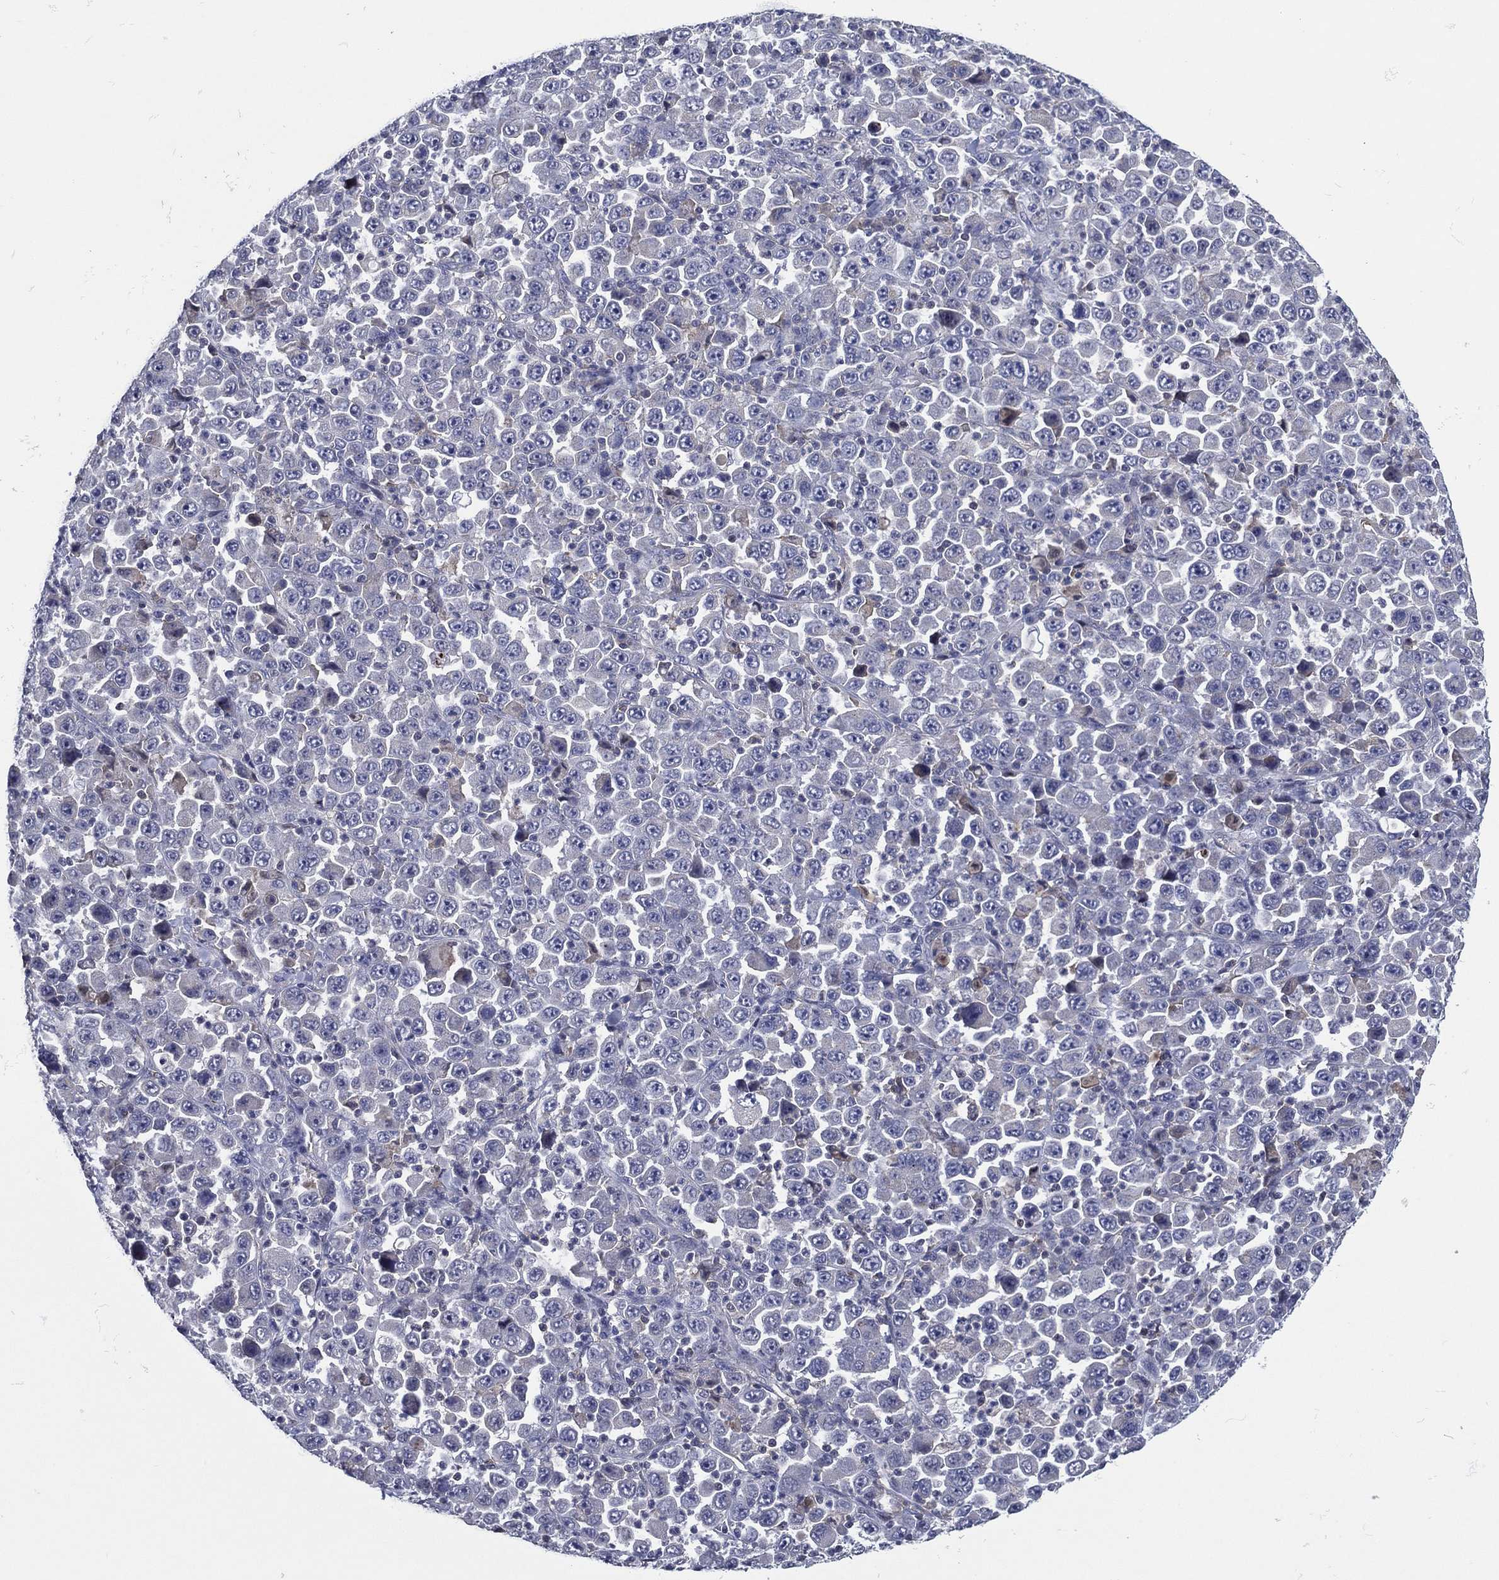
{"staining": {"intensity": "negative", "quantity": "none", "location": "none"}, "tissue": "stomach cancer", "cell_type": "Tumor cells", "image_type": "cancer", "snomed": [{"axis": "morphology", "description": "Normal tissue, NOS"}, {"axis": "morphology", "description": "Adenocarcinoma, NOS"}, {"axis": "topography", "description": "Stomach, upper"}, {"axis": "topography", "description": "Stomach"}], "caption": "This is an immunohistochemistry micrograph of human stomach cancer (adenocarcinoma). There is no expression in tumor cells.", "gene": "TRIM31", "patient": {"sex": "male", "age": 59}}